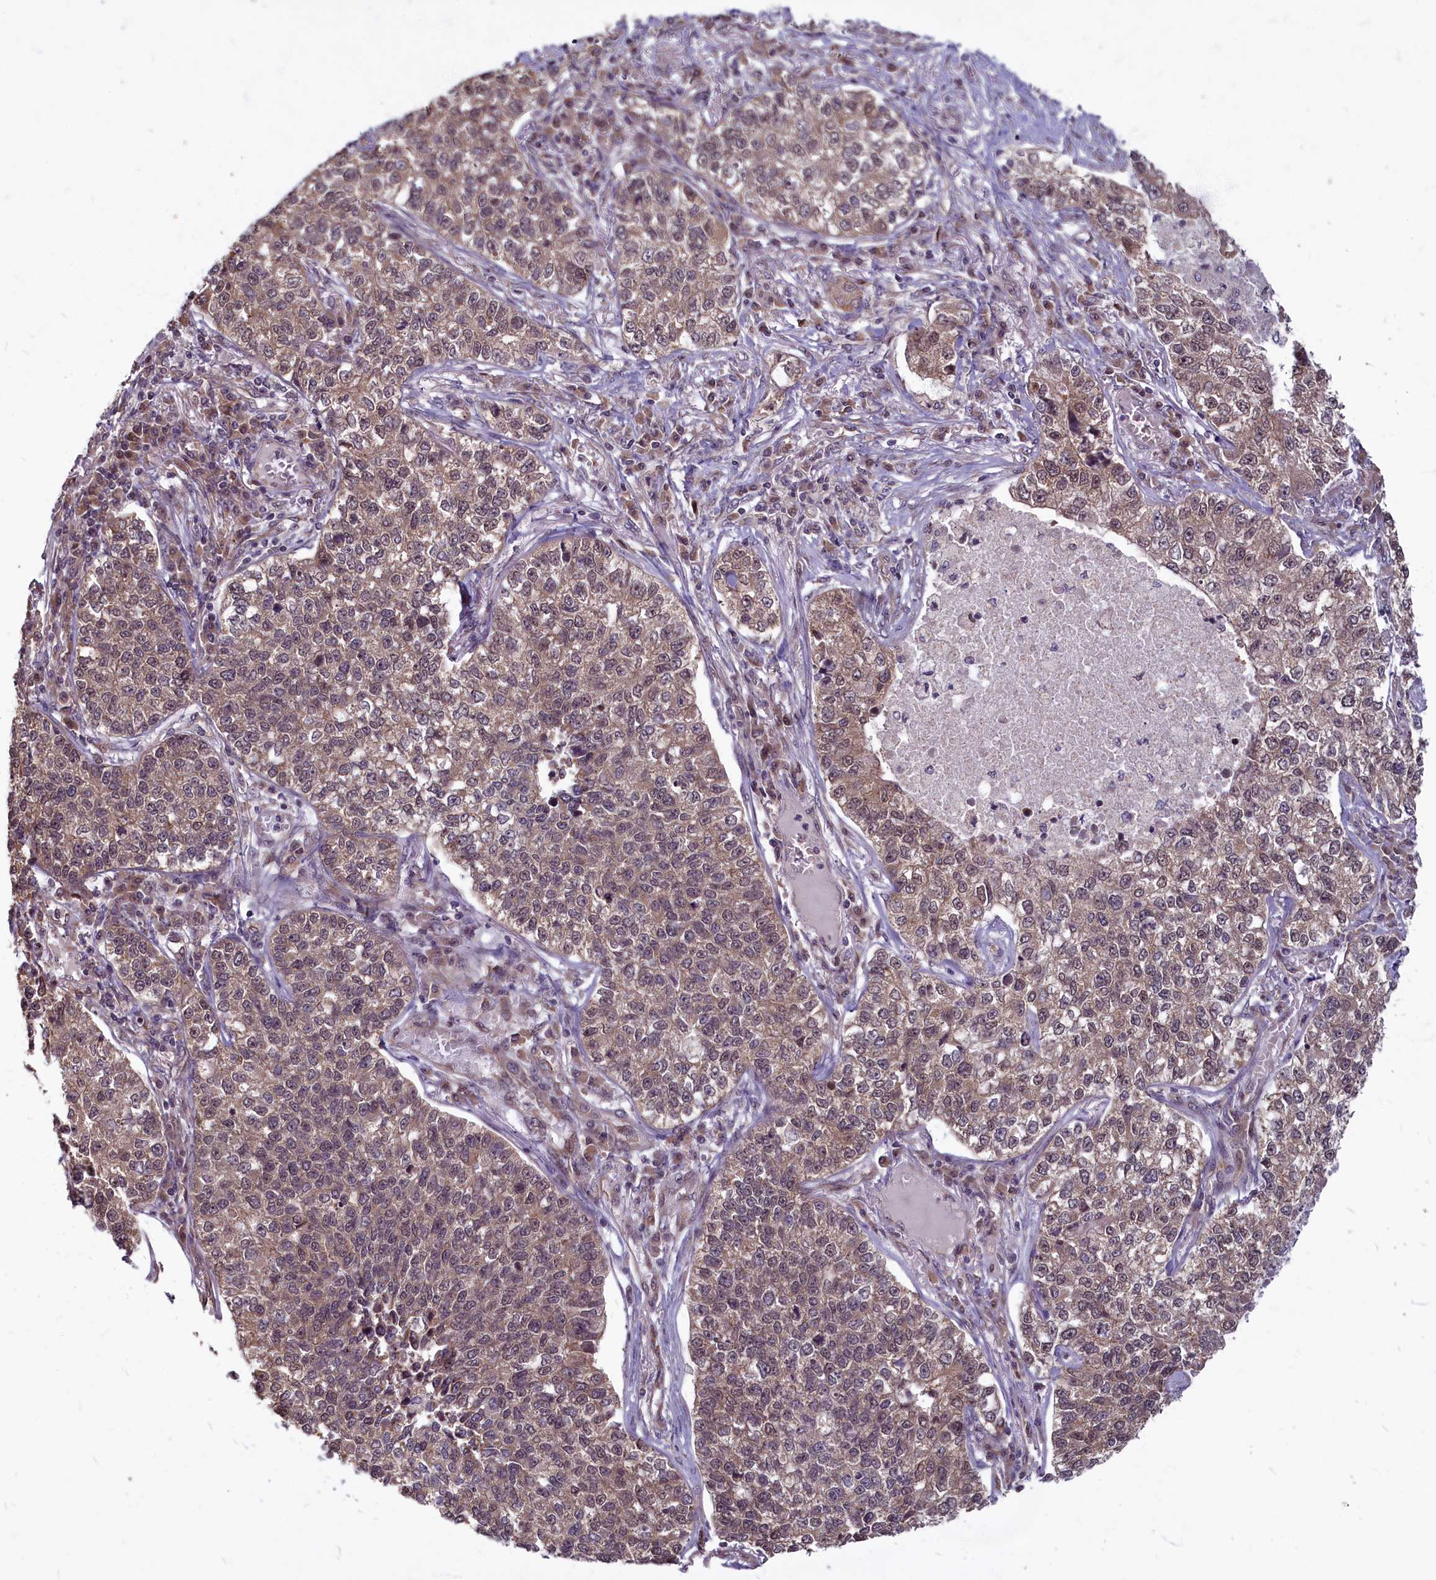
{"staining": {"intensity": "moderate", "quantity": ">75%", "location": "cytoplasmic/membranous"}, "tissue": "lung cancer", "cell_type": "Tumor cells", "image_type": "cancer", "snomed": [{"axis": "morphology", "description": "Adenocarcinoma, NOS"}, {"axis": "topography", "description": "Lung"}], "caption": "Immunohistochemical staining of lung cancer (adenocarcinoma) shows moderate cytoplasmic/membranous protein expression in approximately >75% of tumor cells. Nuclei are stained in blue.", "gene": "MYCBP", "patient": {"sex": "male", "age": 49}}